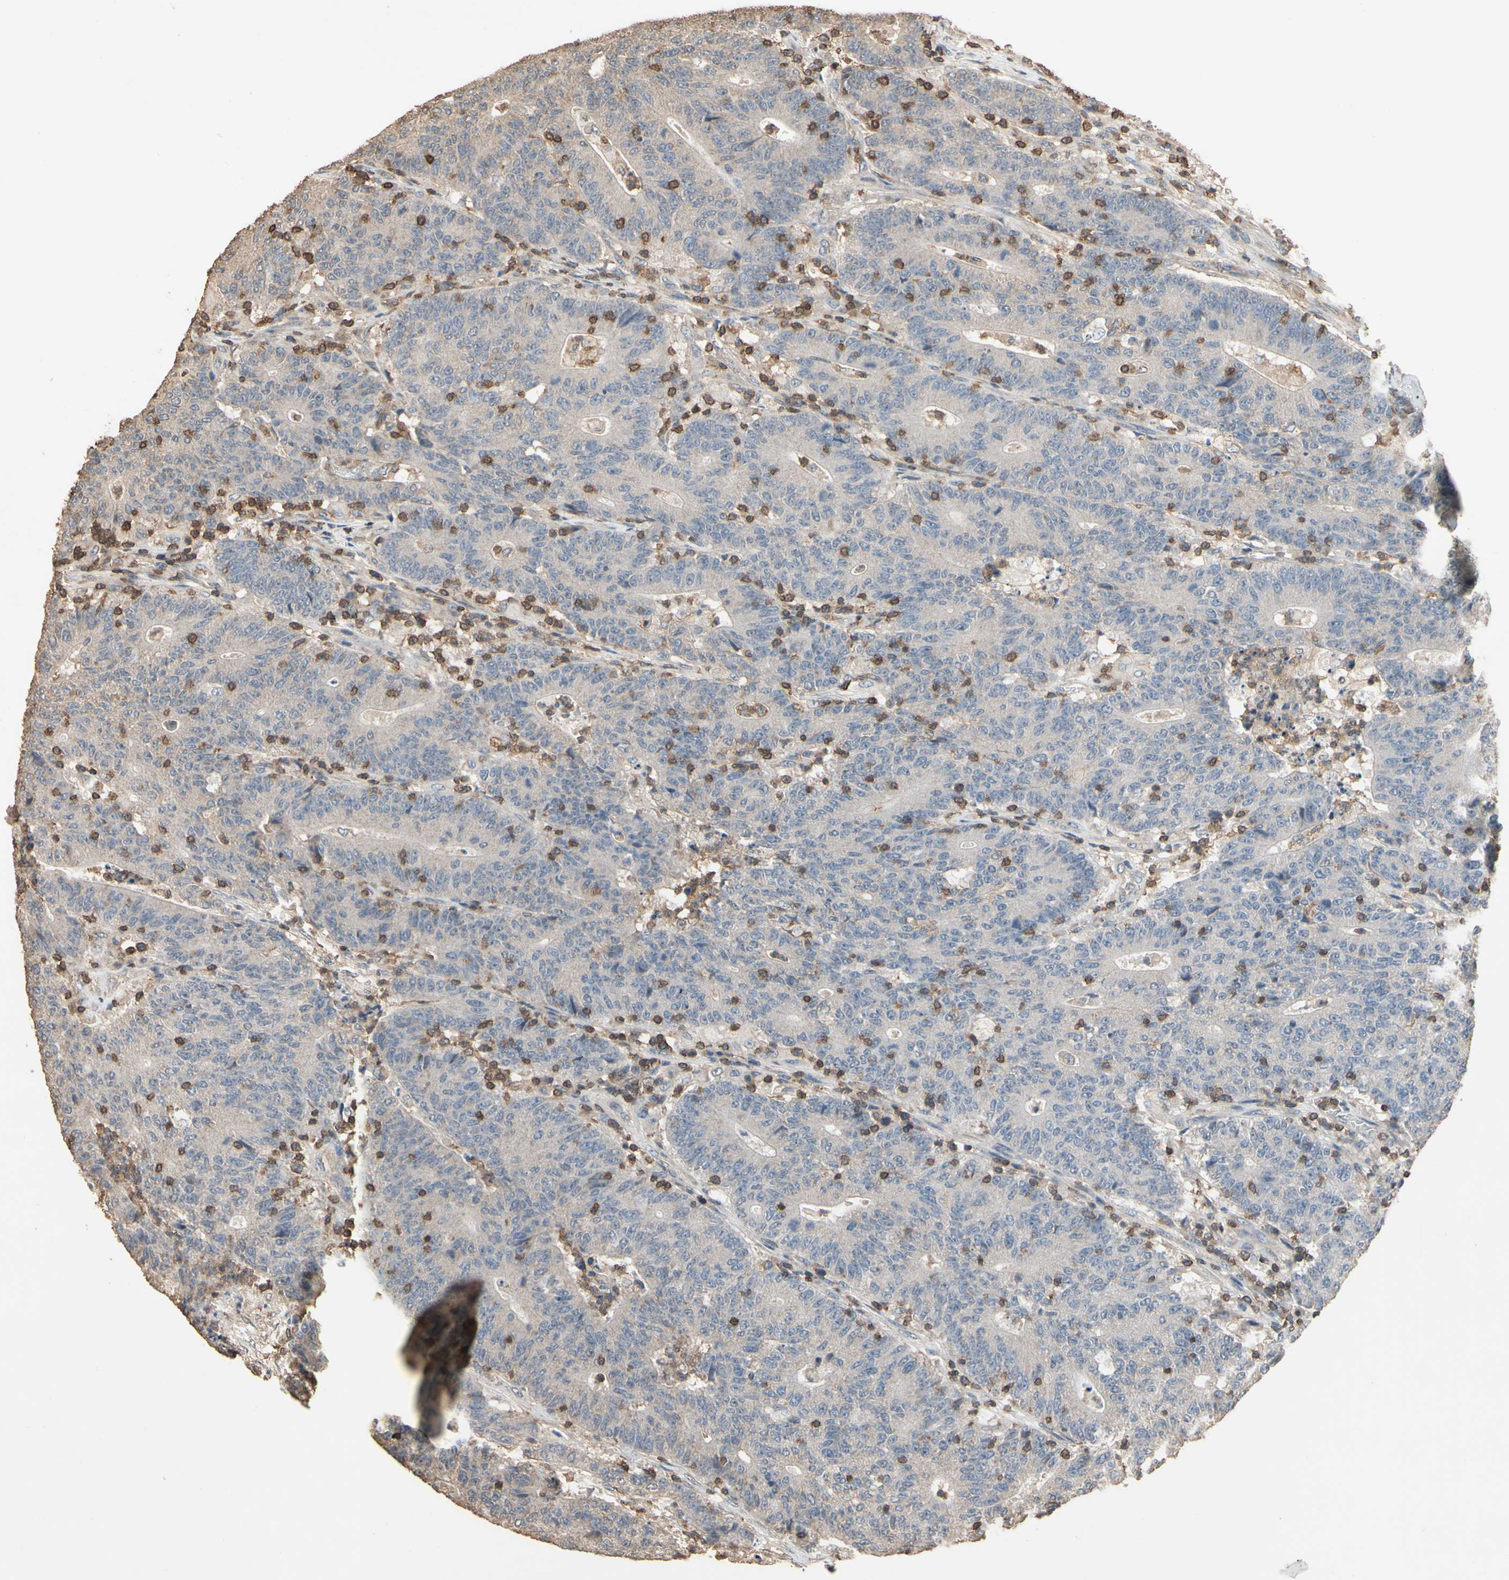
{"staining": {"intensity": "negative", "quantity": "none", "location": "none"}, "tissue": "colorectal cancer", "cell_type": "Tumor cells", "image_type": "cancer", "snomed": [{"axis": "morphology", "description": "Normal tissue, NOS"}, {"axis": "morphology", "description": "Adenocarcinoma, NOS"}, {"axis": "topography", "description": "Colon"}], "caption": "Immunohistochemical staining of human colorectal adenocarcinoma exhibits no significant staining in tumor cells.", "gene": "MAP3K10", "patient": {"sex": "female", "age": 75}}